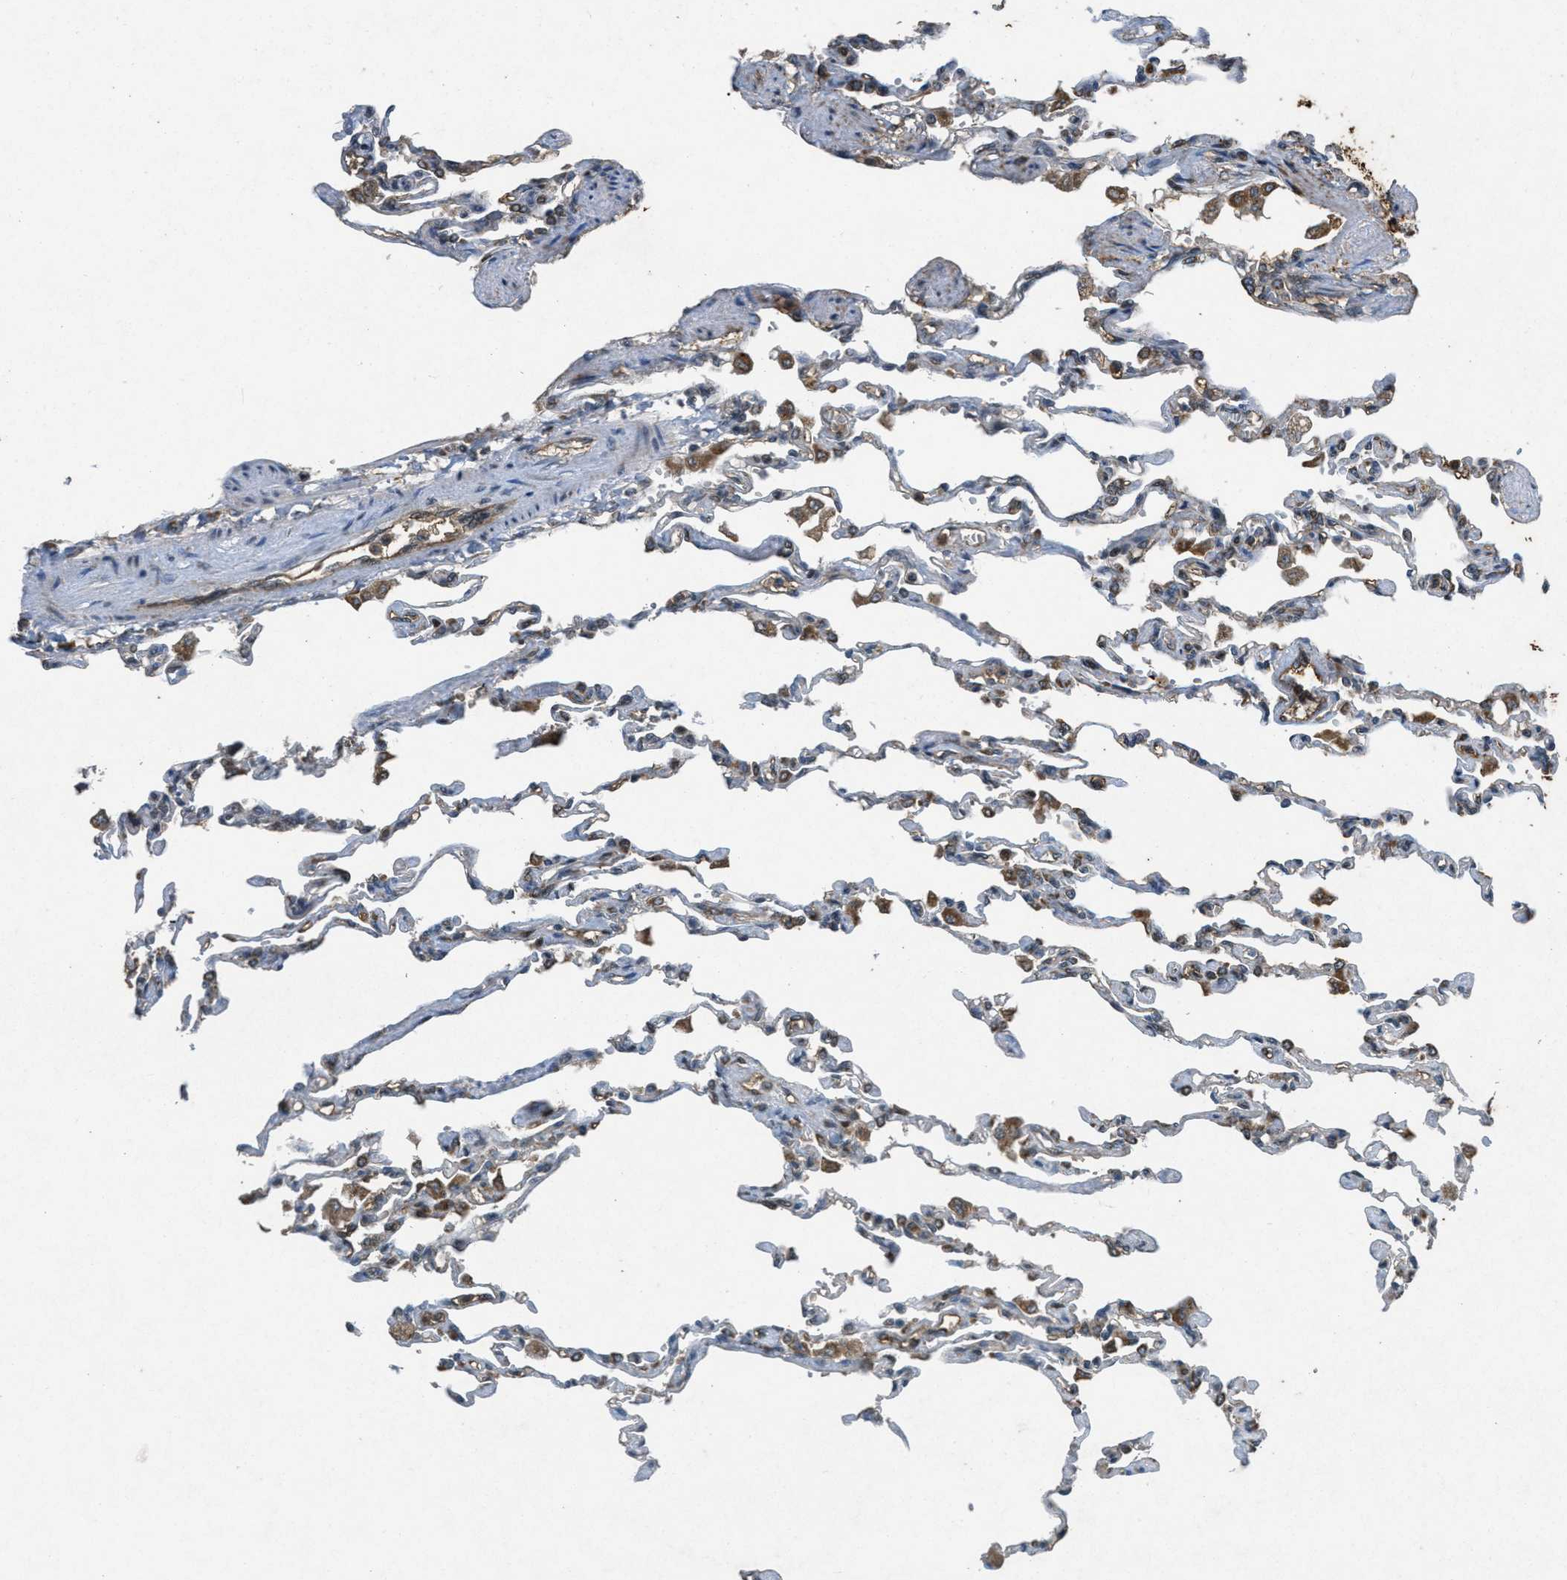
{"staining": {"intensity": "moderate", "quantity": "<25%", "location": "cytoplasmic/membranous"}, "tissue": "lung", "cell_type": "Alveolar cells", "image_type": "normal", "snomed": [{"axis": "morphology", "description": "Normal tissue, NOS"}, {"axis": "topography", "description": "Lung"}], "caption": "Immunohistochemical staining of unremarkable lung demonstrates <25% levels of moderate cytoplasmic/membranous protein positivity in approximately <25% of alveolar cells. (DAB IHC, brown staining for protein, blue staining for nuclei).", "gene": "PPP1R15A", "patient": {"sex": "male", "age": 21}}